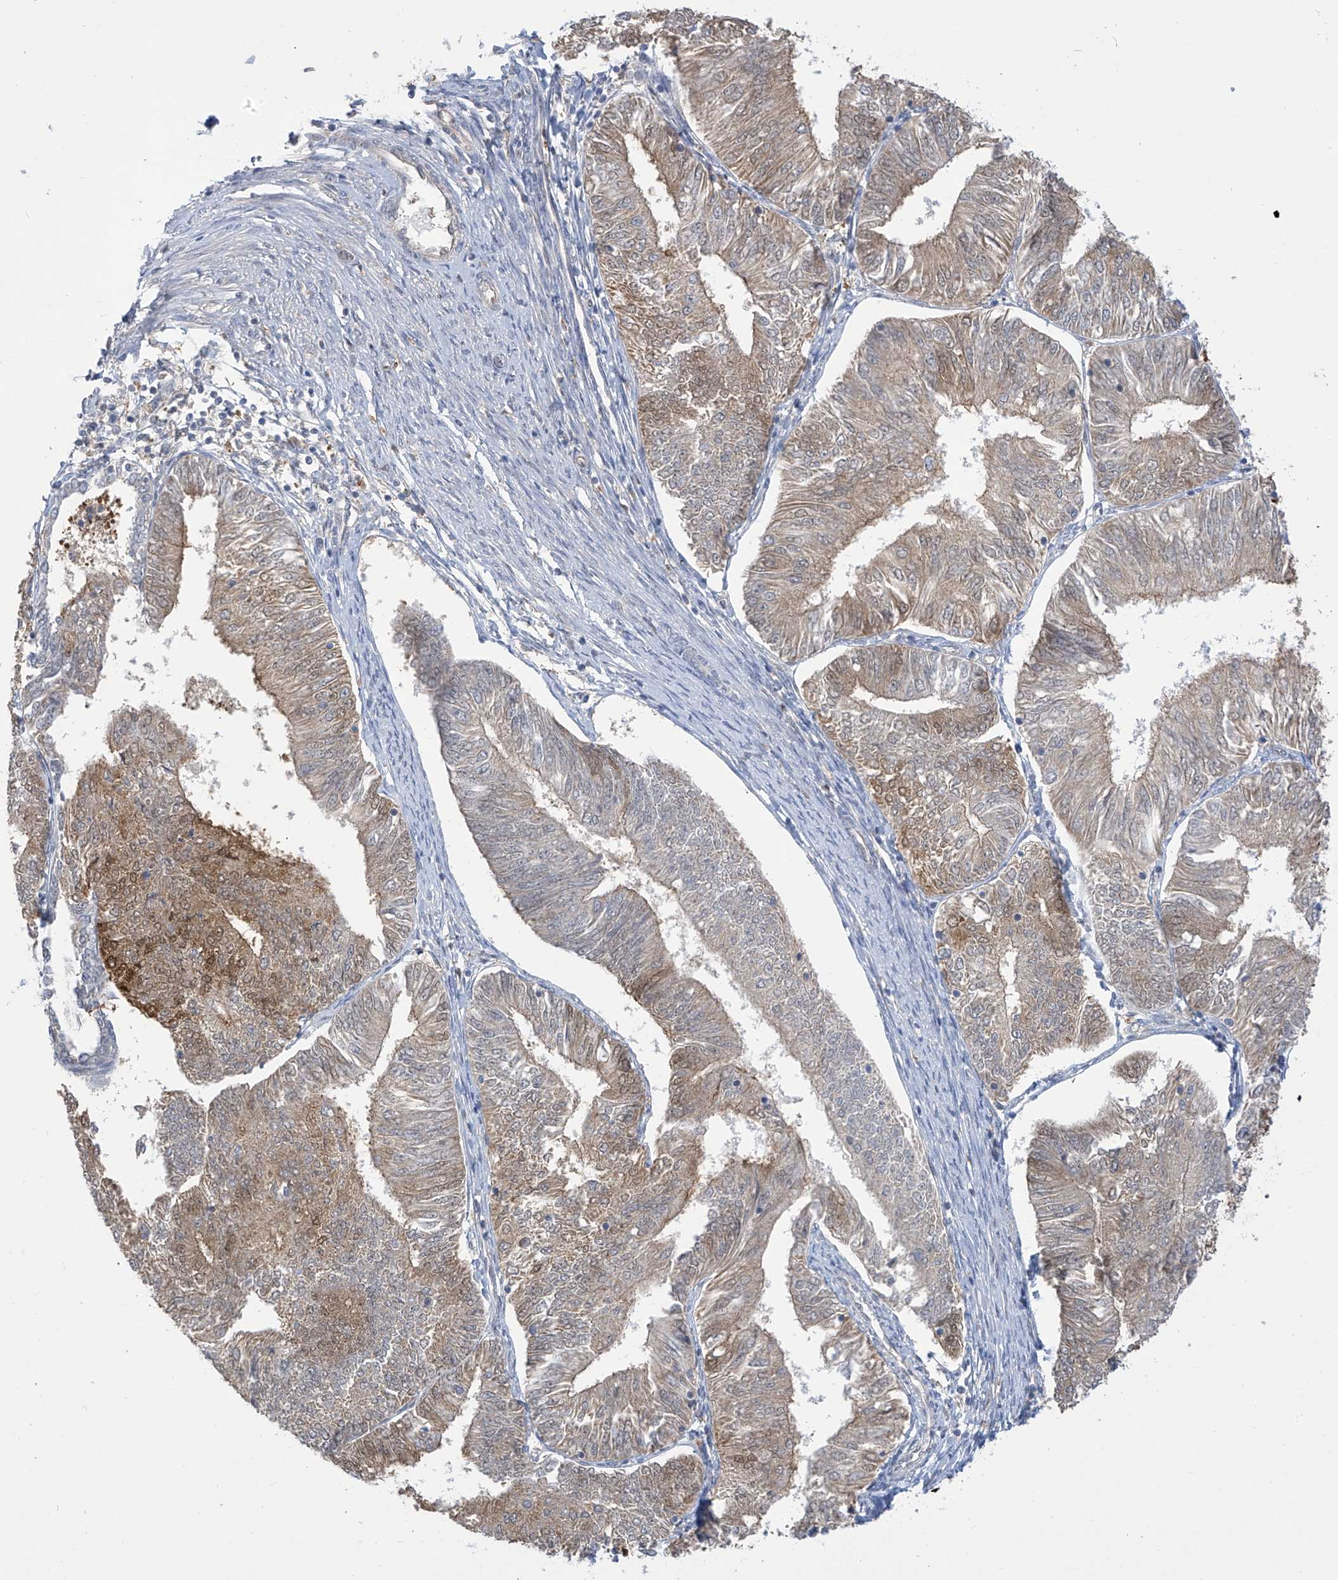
{"staining": {"intensity": "moderate", "quantity": ">75%", "location": "cytoplasmic/membranous,nuclear"}, "tissue": "endometrial cancer", "cell_type": "Tumor cells", "image_type": "cancer", "snomed": [{"axis": "morphology", "description": "Adenocarcinoma, NOS"}, {"axis": "topography", "description": "Endometrium"}], "caption": "Tumor cells reveal moderate cytoplasmic/membranous and nuclear positivity in approximately >75% of cells in adenocarcinoma (endometrial). (DAB = brown stain, brightfield microscopy at high magnification).", "gene": "IDH1", "patient": {"sex": "female", "age": 58}}